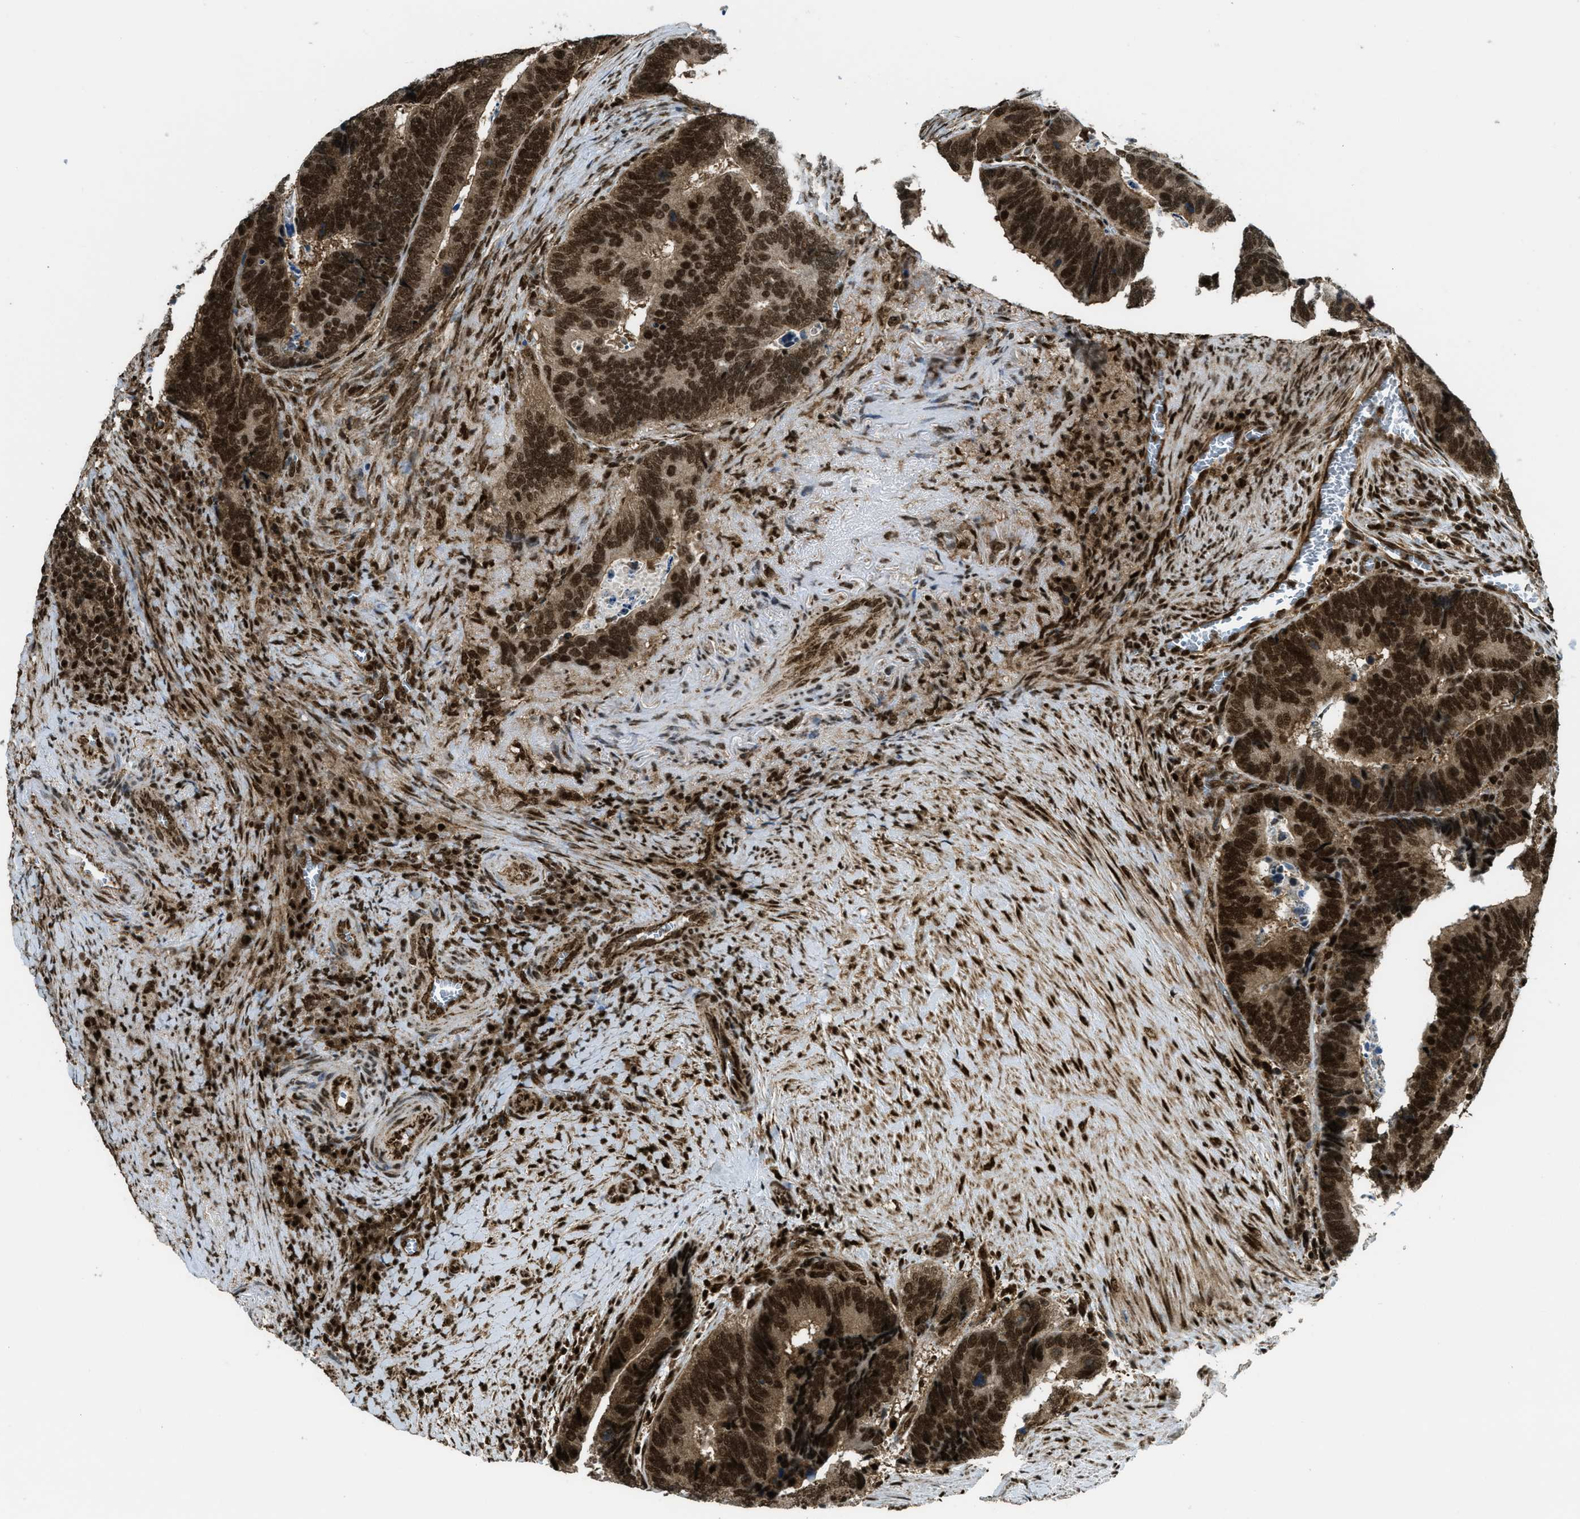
{"staining": {"intensity": "strong", "quantity": ">75%", "location": "cytoplasmic/membranous,nuclear"}, "tissue": "colorectal cancer", "cell_type": "Tumor cells", "image_type": "cancer", "snomed": [{"axis": "morphology", "description": "Adenocarcinoma, NOS"}, {"axis": "topography", "description": "Colon"}], "caption": "DAB immunohistochemical staining of colorectal adenocarcinoma reveals strong cytoplasmic/membranous and nuclear protein expression in approximately >75% of tumor cells.", "gene": "TNPO1", "patient": {"sex": "male", "age": 72}}